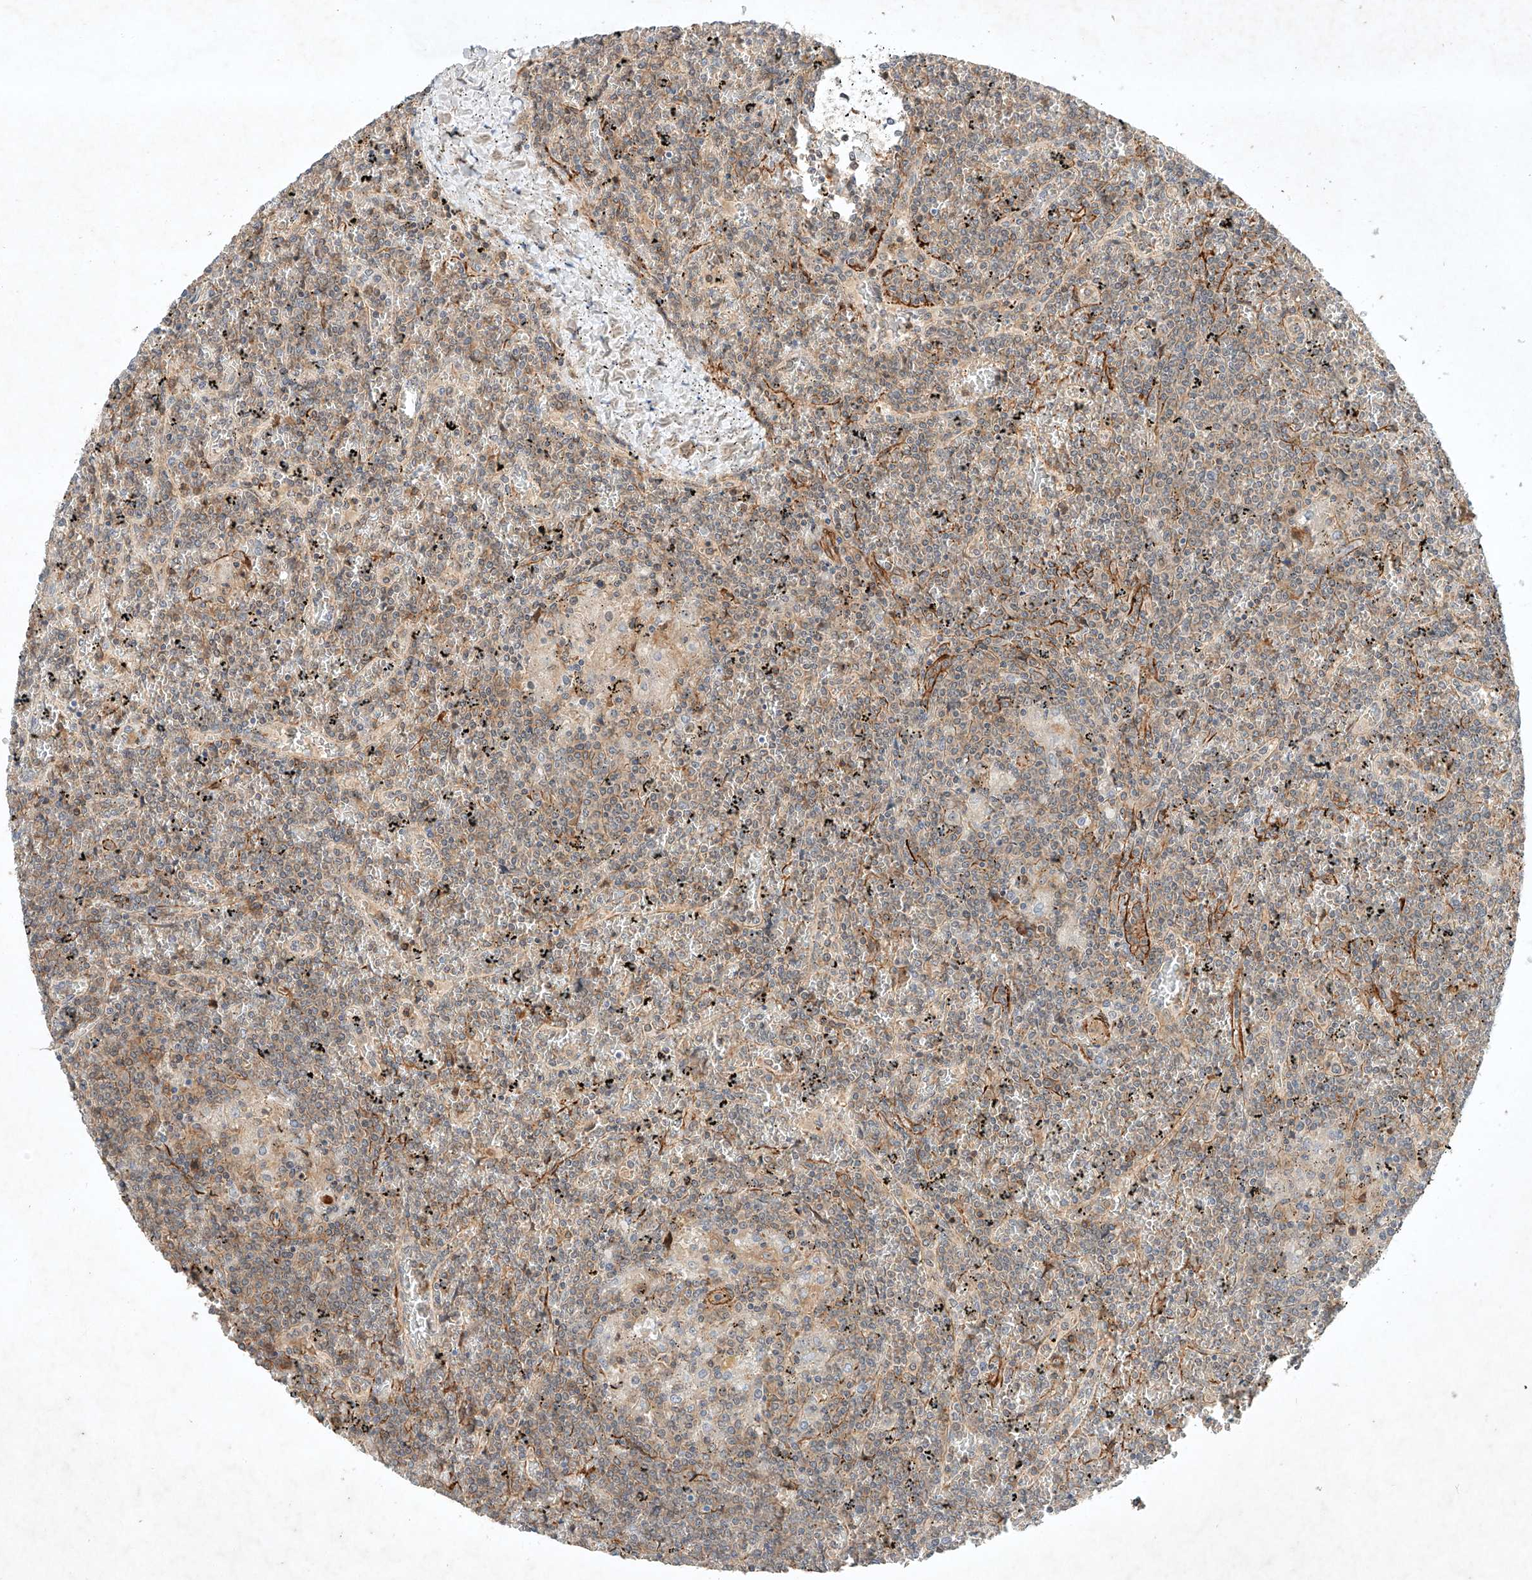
{"staining": {"intensity": "negative", "quantity": "none", "location": "none"}, "tissue": "lymphoma", "cell_type": "Tumor cells", "image_type": "cancer", "snomed": [{"axis": "morphology", "description": "Malignant lymphoma, non-Hodgkin's type, Low grade"}, {"axis": "topography", "description": "Spleen"}], "caption": "Low-grade malignant lymphoma, non-Hodgkin's type stained for a protein using immunohistochemistry (IHC) shows no positivity tumor cells.", "gene": "ARHGAP33", "patient": {"sex": "female", "age": 19}}